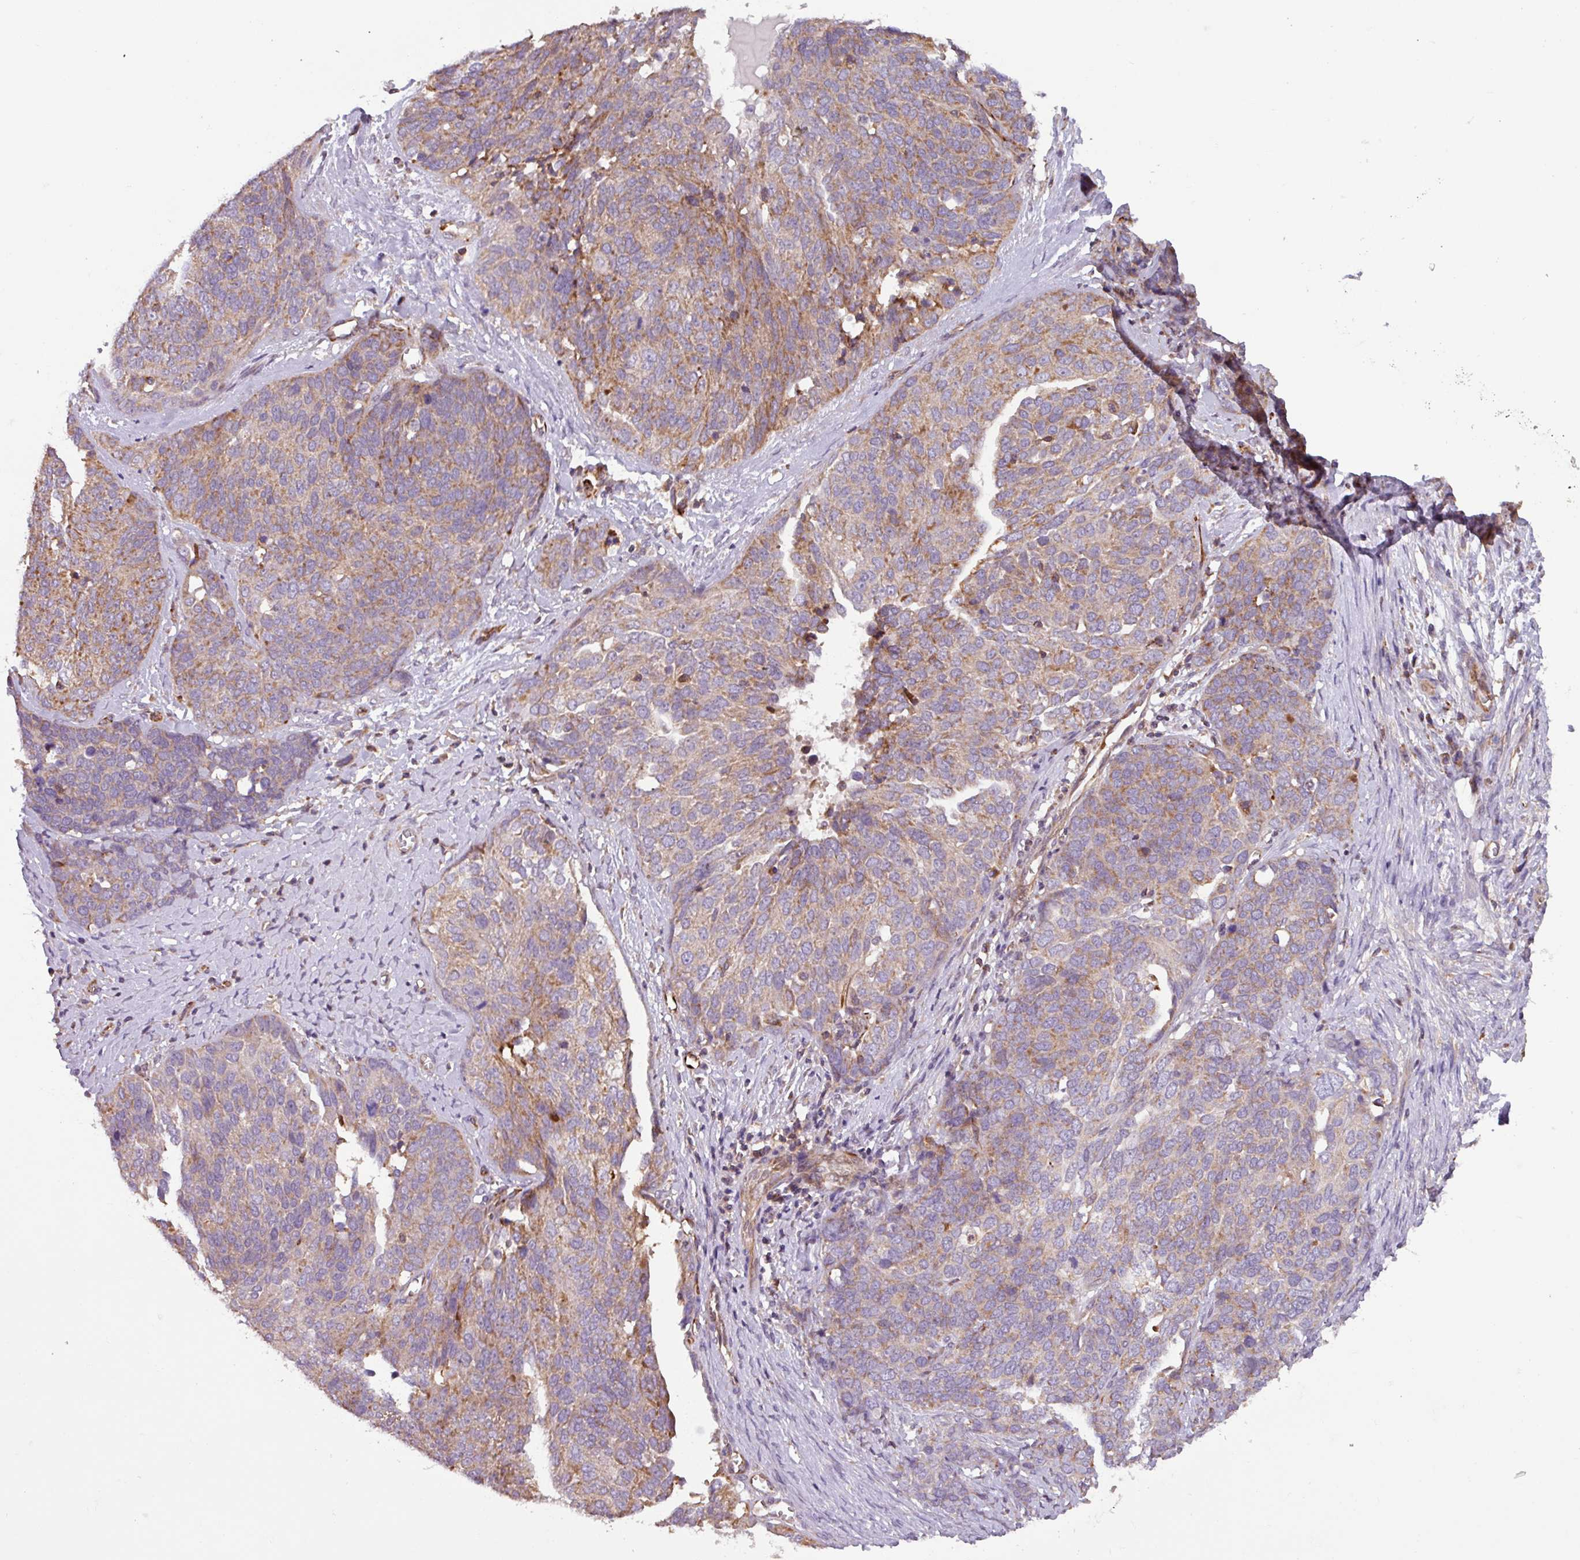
{"staining": {"intensity": "moderate", "quantity": ">75%", "location": "cytoplasmic/membranous"}, "tissue": "ovarian cancer", "cell_type": "Tumor cells", "image_type": "cancer", "snomed": [{"axis": "morphology", "description": "Cystadenocarcinoma, serous, NOS"}, {"axis": "topography", "description": "Ovary"}], "caption": "Ovarian serous cystadenocarcinoma stained with a brown dye reveals moderate cytoplasmic/membranous positive positivity in approximately >75% of tumor cells.", "gene": "PLEKHD1", "patient": {"sex": "female", "age": 44}}